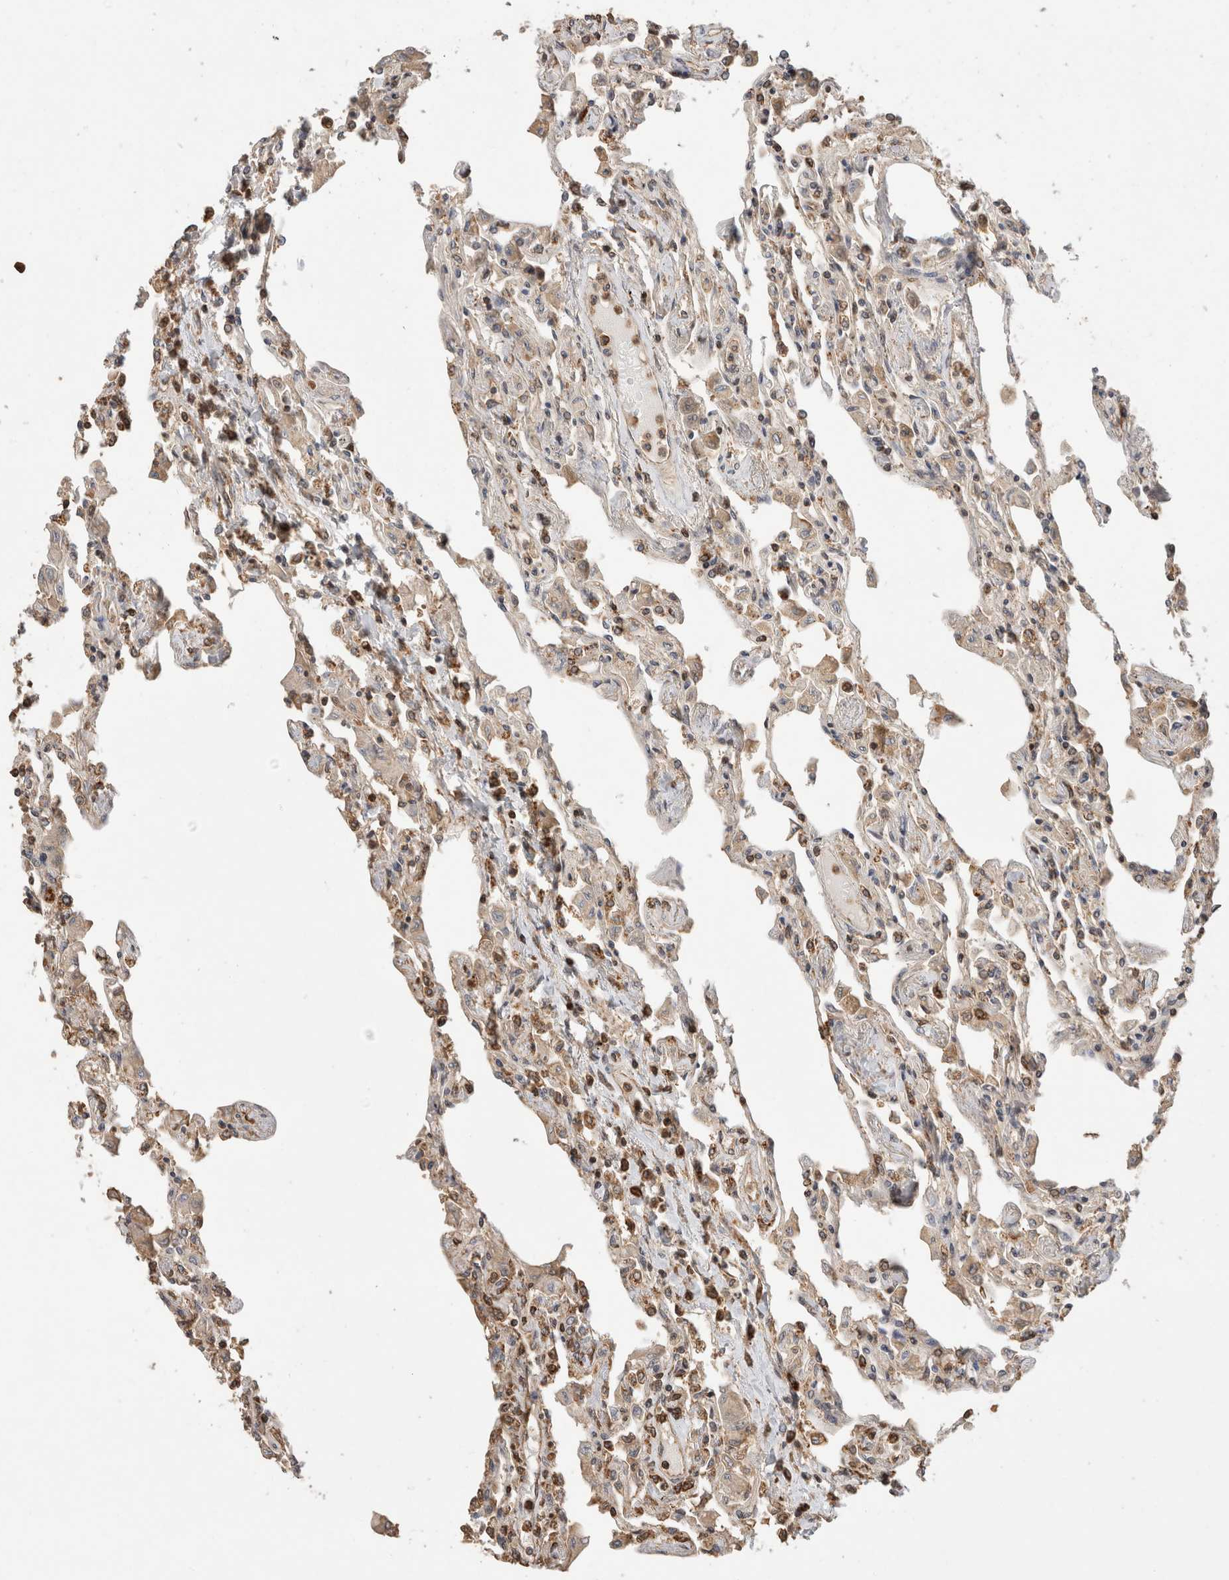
{"staining": {"intensity": "moderate", "quantity": "25%-75%", "location": "cytoplasmic/membranous"}, "tissue": "lung", "cell_type": "Alveolar cells", "image_type": "normal", "snomed": [{"axis": "morphology", "description": "Normal tissue, NOS"}, {"axis": "topography", "description": "Bronchus"}, {"axis": "topography", "description": "Lung"}], "caption": "Immunohistochemical staining of benign lung reveals 25%-75% levels of moderate cytoplasmic/membranous protein expression in approximately 25%-75% of alveolar cells.", "gene": "IMMP2L", "patient": {"sex": "female", "age": 49}}